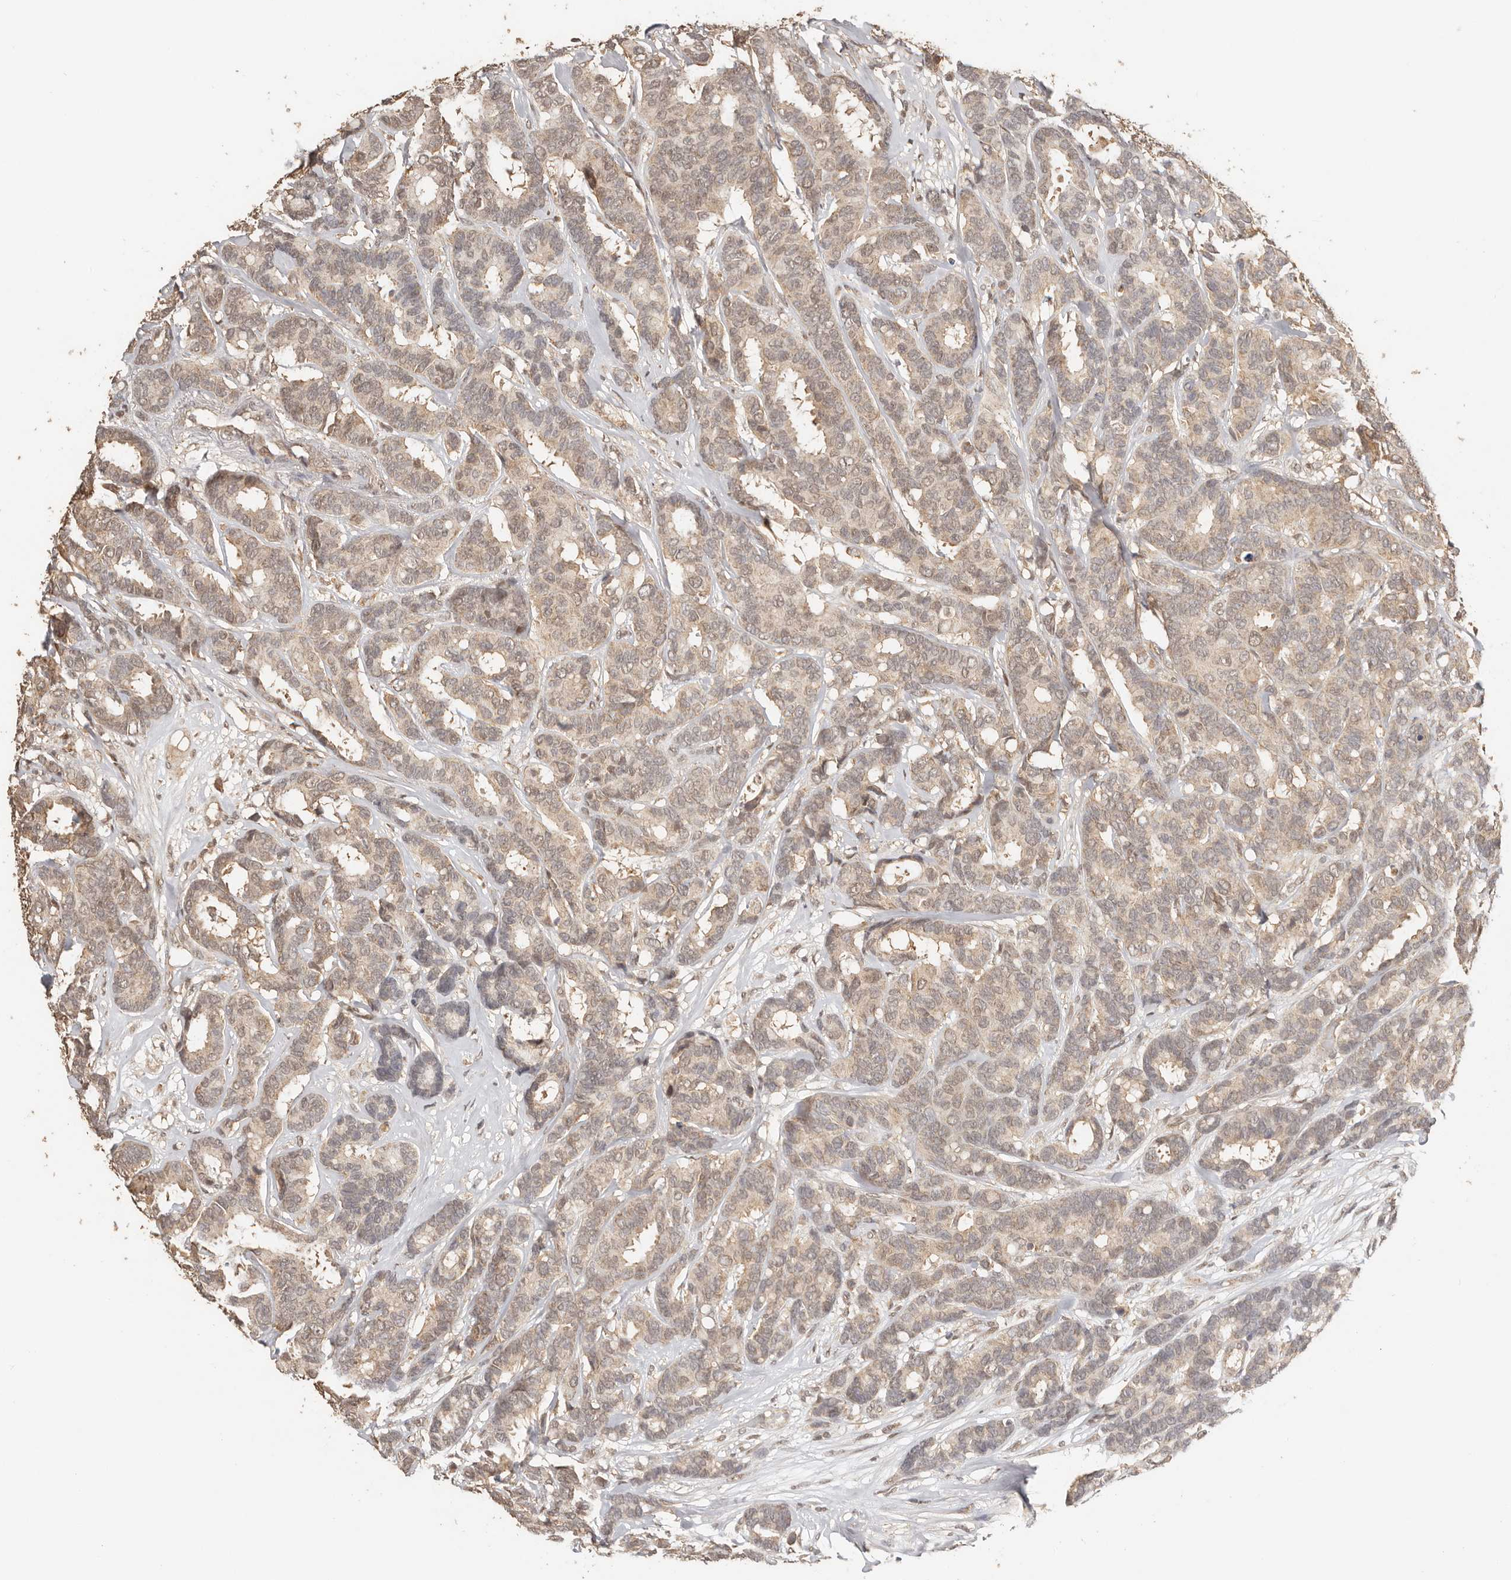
{"staining": {"intensity": "weak", "quantity": ">75%", "location": "cytoplasmic/membranous"}, "tissue": "breast cancer", "cell_type": "Tumor cells", "image_type": "cancer", "snomed": [{"axis": "morphology", "description": "Duct carcinoma"}, {"axis": "topography", "description": "Breast"}], "caption": "A photomicrograph of breast cancer (infiltrating ductal carcinoma) stained for a protein shows weak cytoplasmic/membranous brown staining in tumor cells.", "gene": "SEC14L1", "patient": {"sex": "female", "age": 87}}